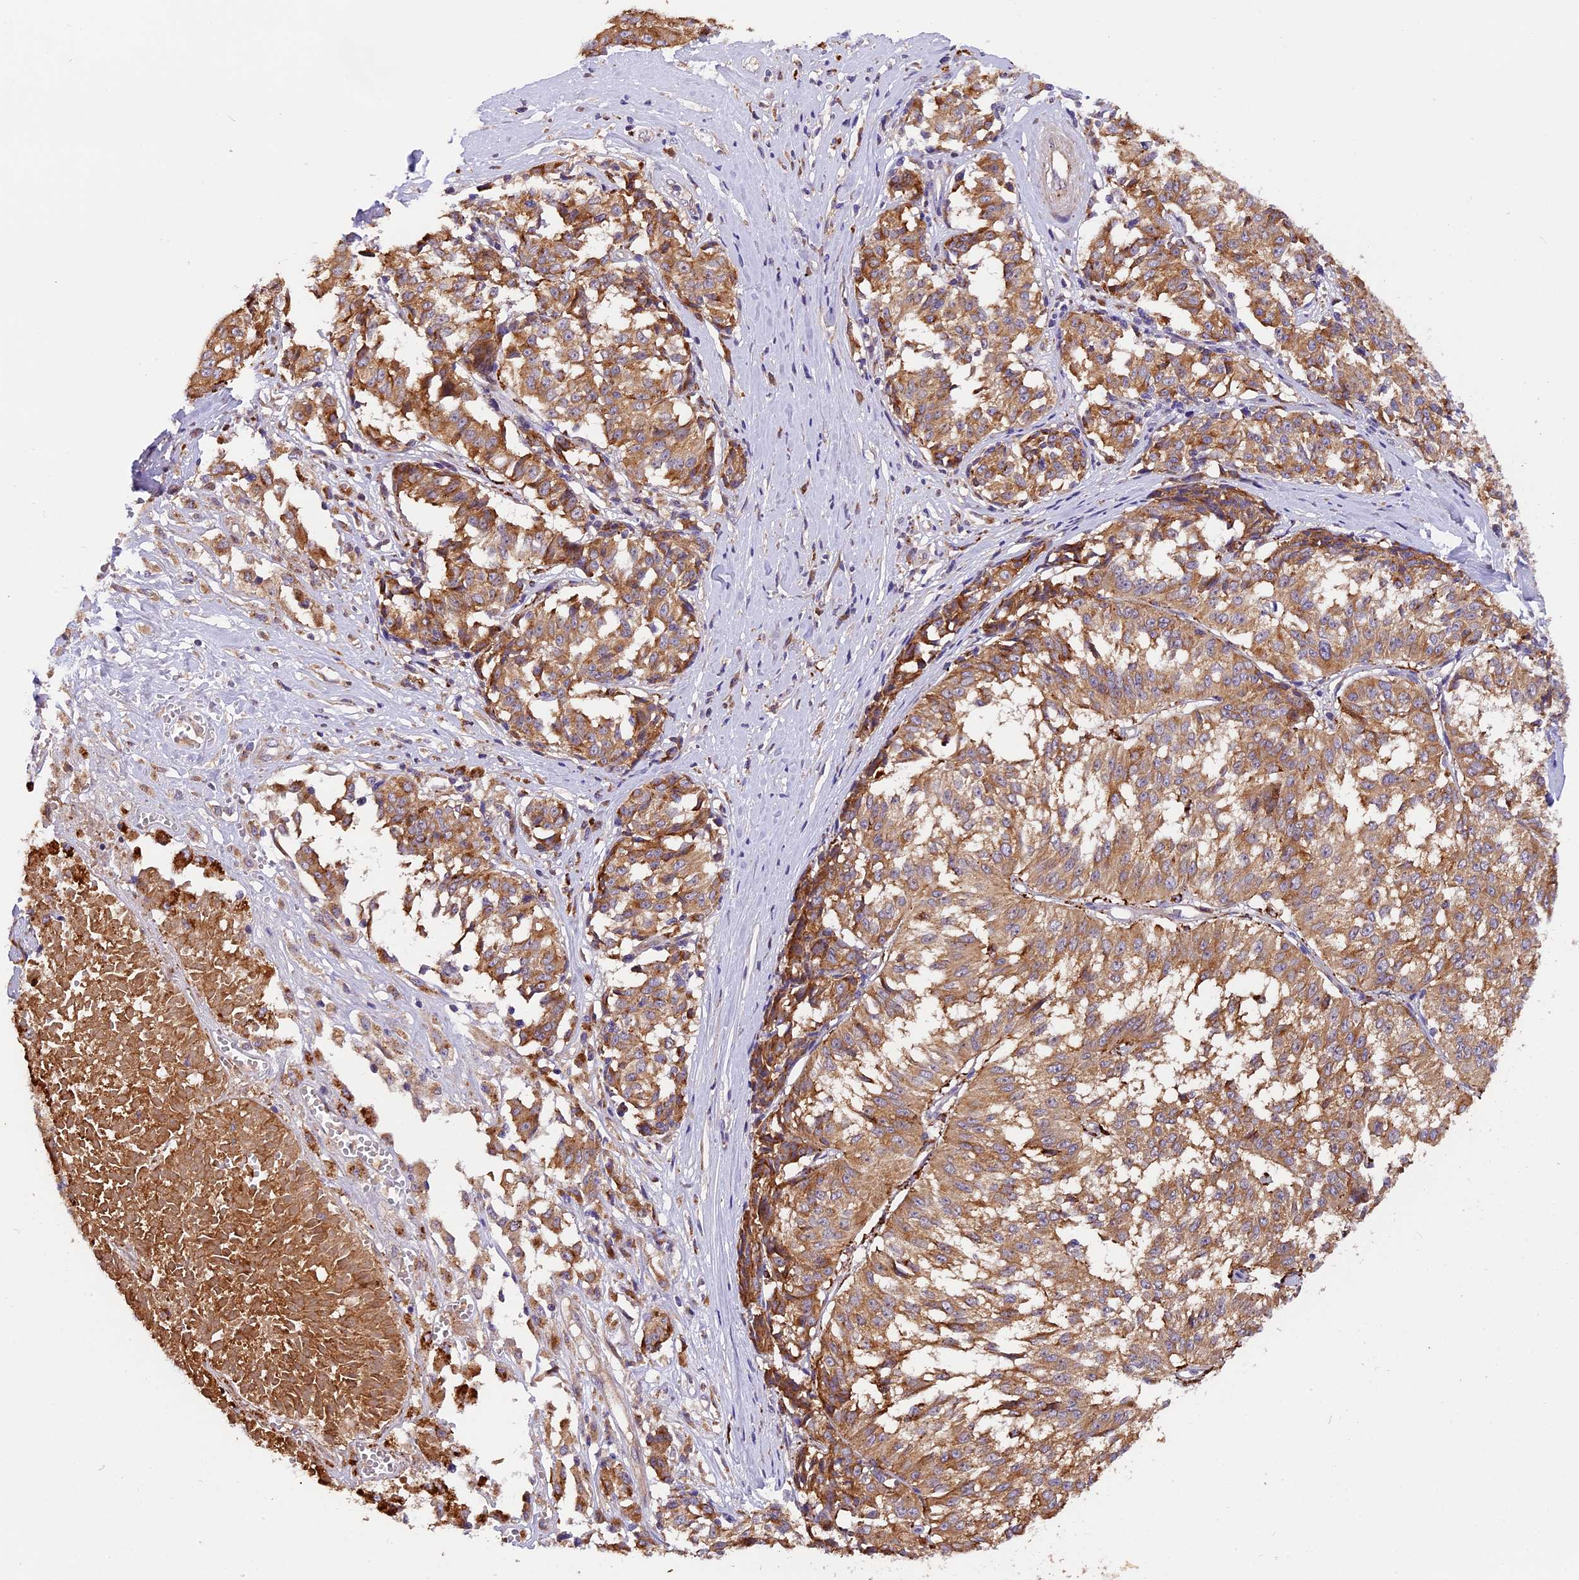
{"staining": {"intensity": "moderate", "quantity": ">75%", "location": "cytoplasmic/membranous"}, "tissue": "melanoma", "cell_type": "Tumor cells", "image_type": "cancer", "snomed": [{"axis": "morphology", "description": "Malignant melanoma, NOS"}, {"axis": "topography", "description": "Skin"}], "caption": "Melanoma stained with immunohistochemistry demonstrates moderate cytoplasmic/membranous staining in about >75% of tumor cells.", "gene": "COPE", "patient": {"sex": "female", "age": 72}}